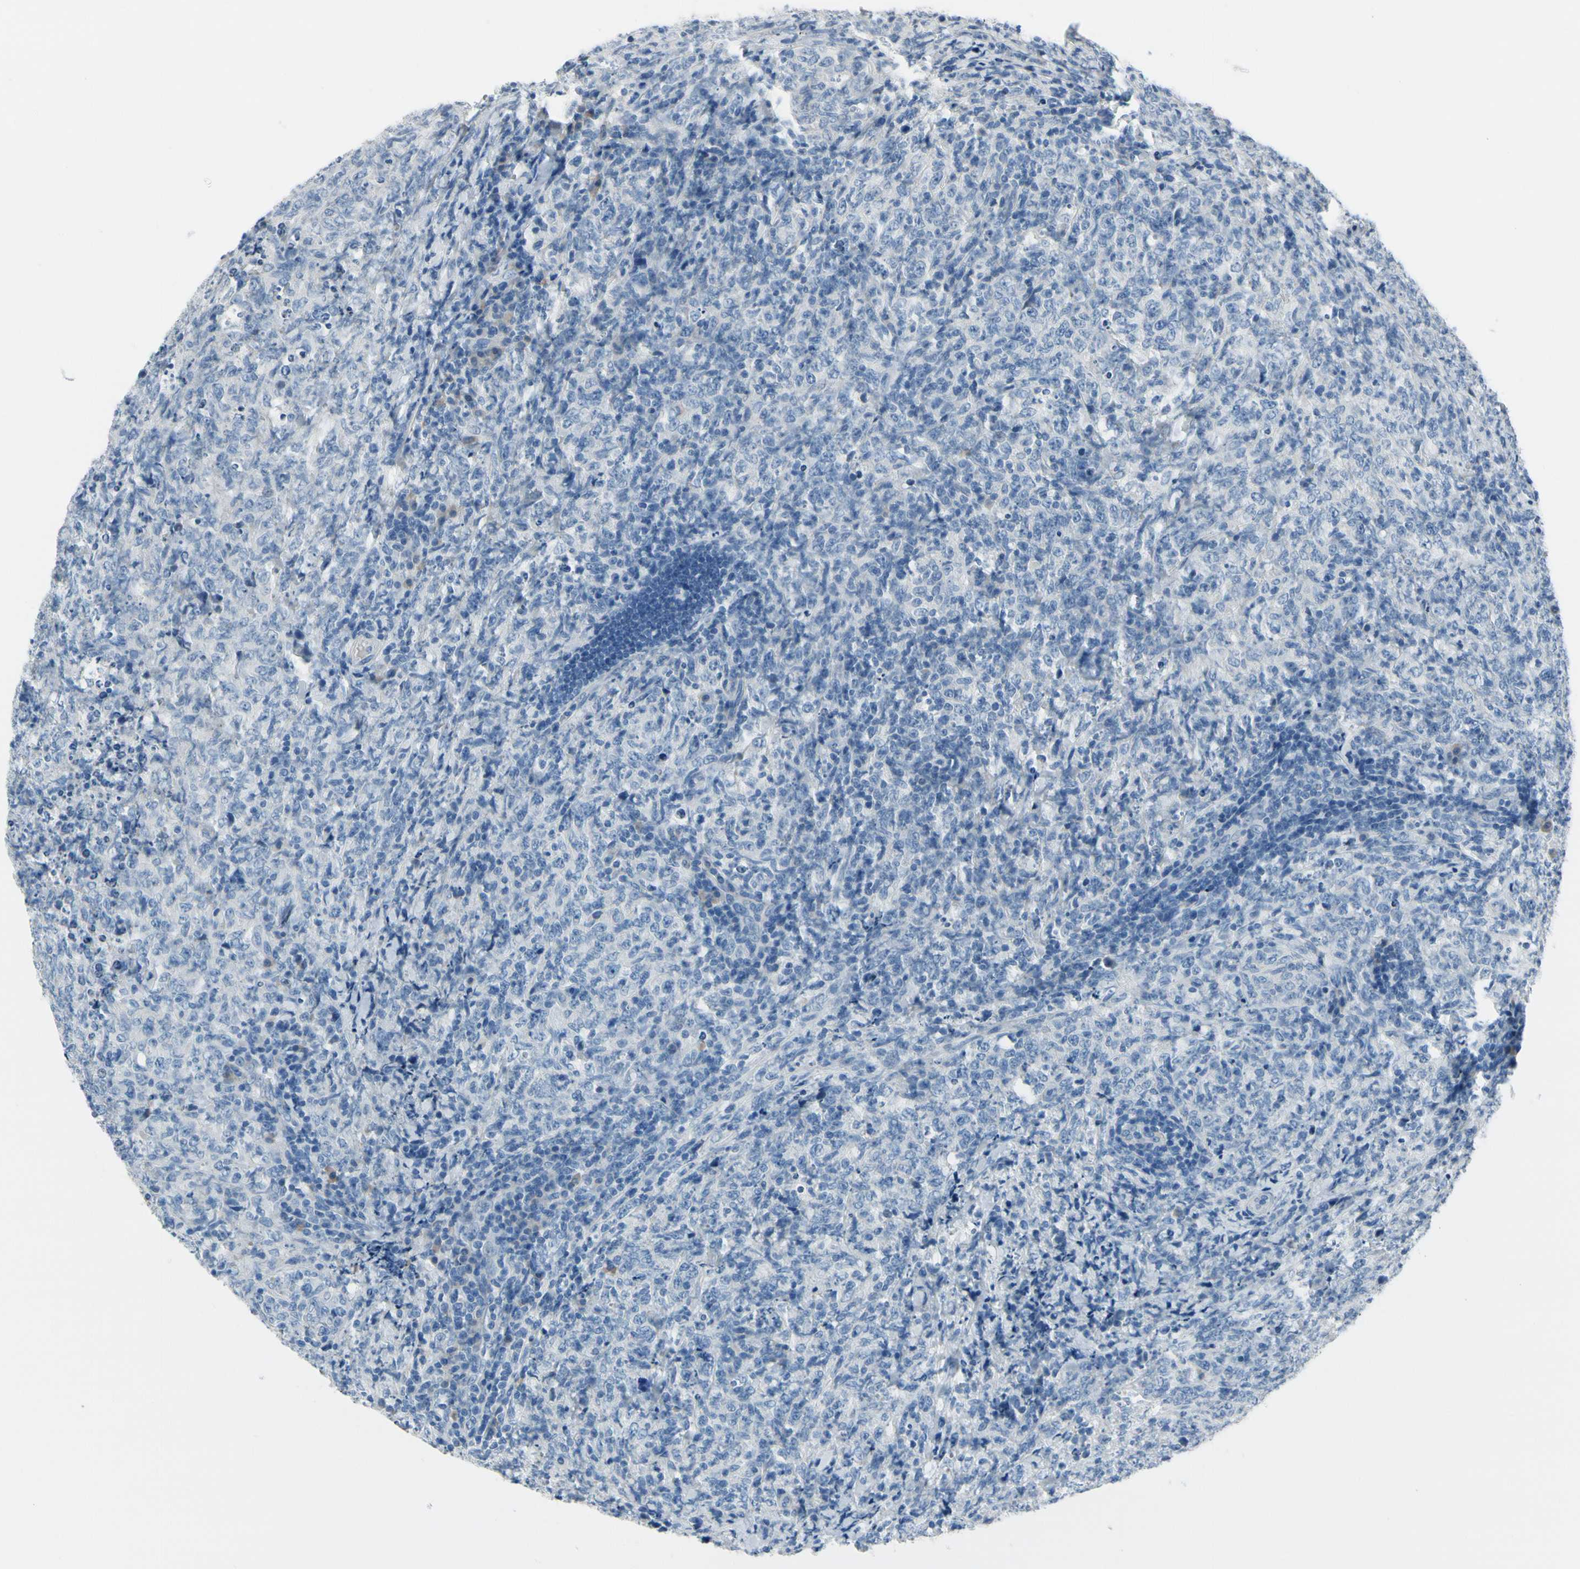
{"staining": {"intensity": "negative", "quantity": "none", "location": "none"}, "tissue": "lymphoma", "cell_type": "Tumor cells", "image_type": "cancer", "snomed": [{"axis": "morphology", "description": "Malignant lymphoma, non-Hodgkin's type, High grade"}, {"axis": "topography", "description": "Tonsil"}], "caption": "Immunohistochemistry (IHC) of lymphoma exhibits no positivity in tumor cells.", "gene": "MUC5B", "patient": {"sex": "female", "age": 36}}